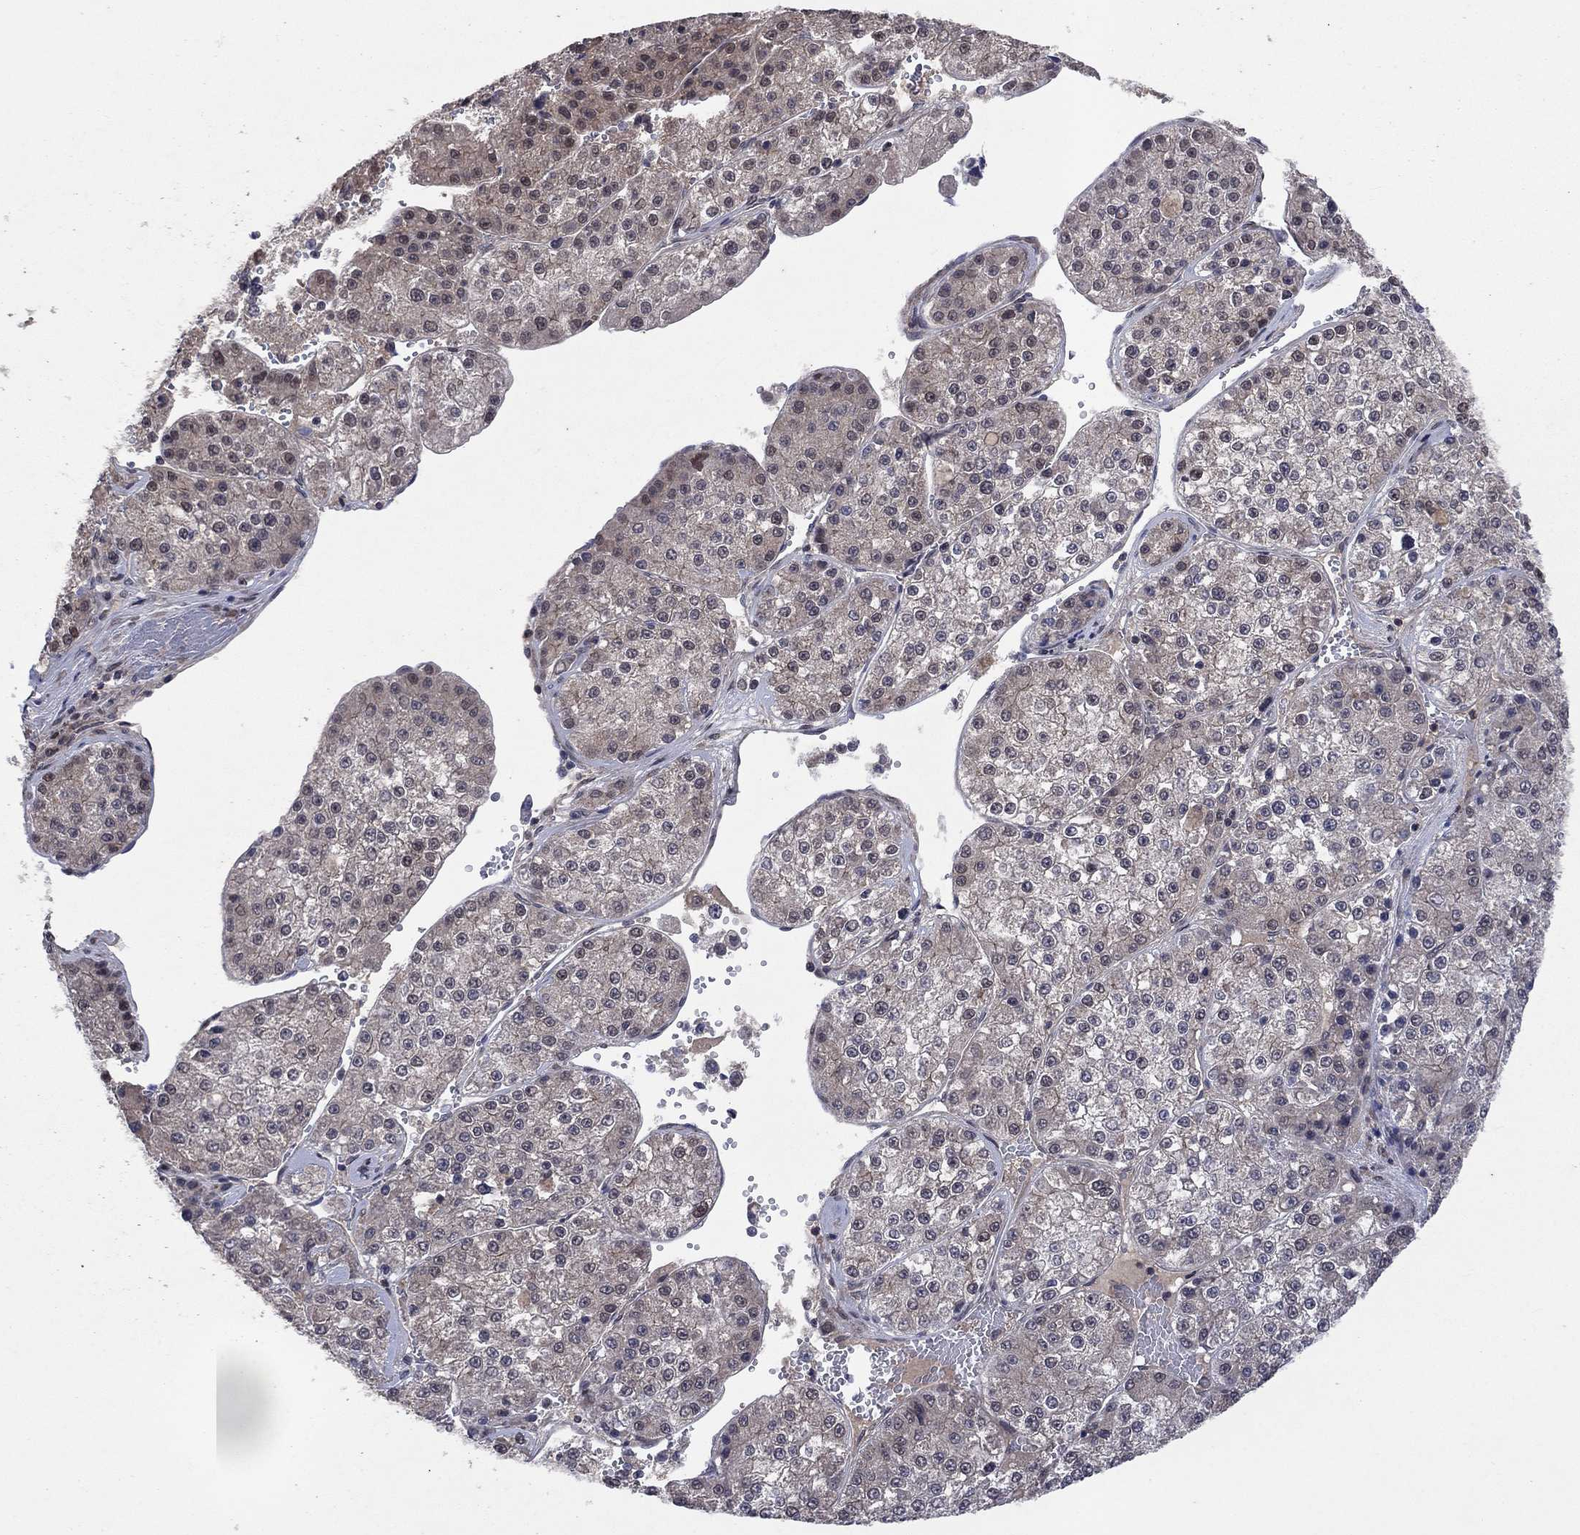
{"staining": {"intensity": "negative", "quantity": "none", "location": "none"}, "tissue": "liver cancer", "cell_type": "Tumor cells", "image_type": "cancer", "snomed": [{"axis": "morphology", "description": "Carcinoma, Hepatocellular, NOS"}, {"axis": "topography", "description": "Liver"}], "caption": "Immunohistochemistry histopathology image of human liver cancer stained for a protein (brown), which shows no positivity in tumor cells.", "gene": "IAH1", "patient": {"sex": "female", "age": 73}}